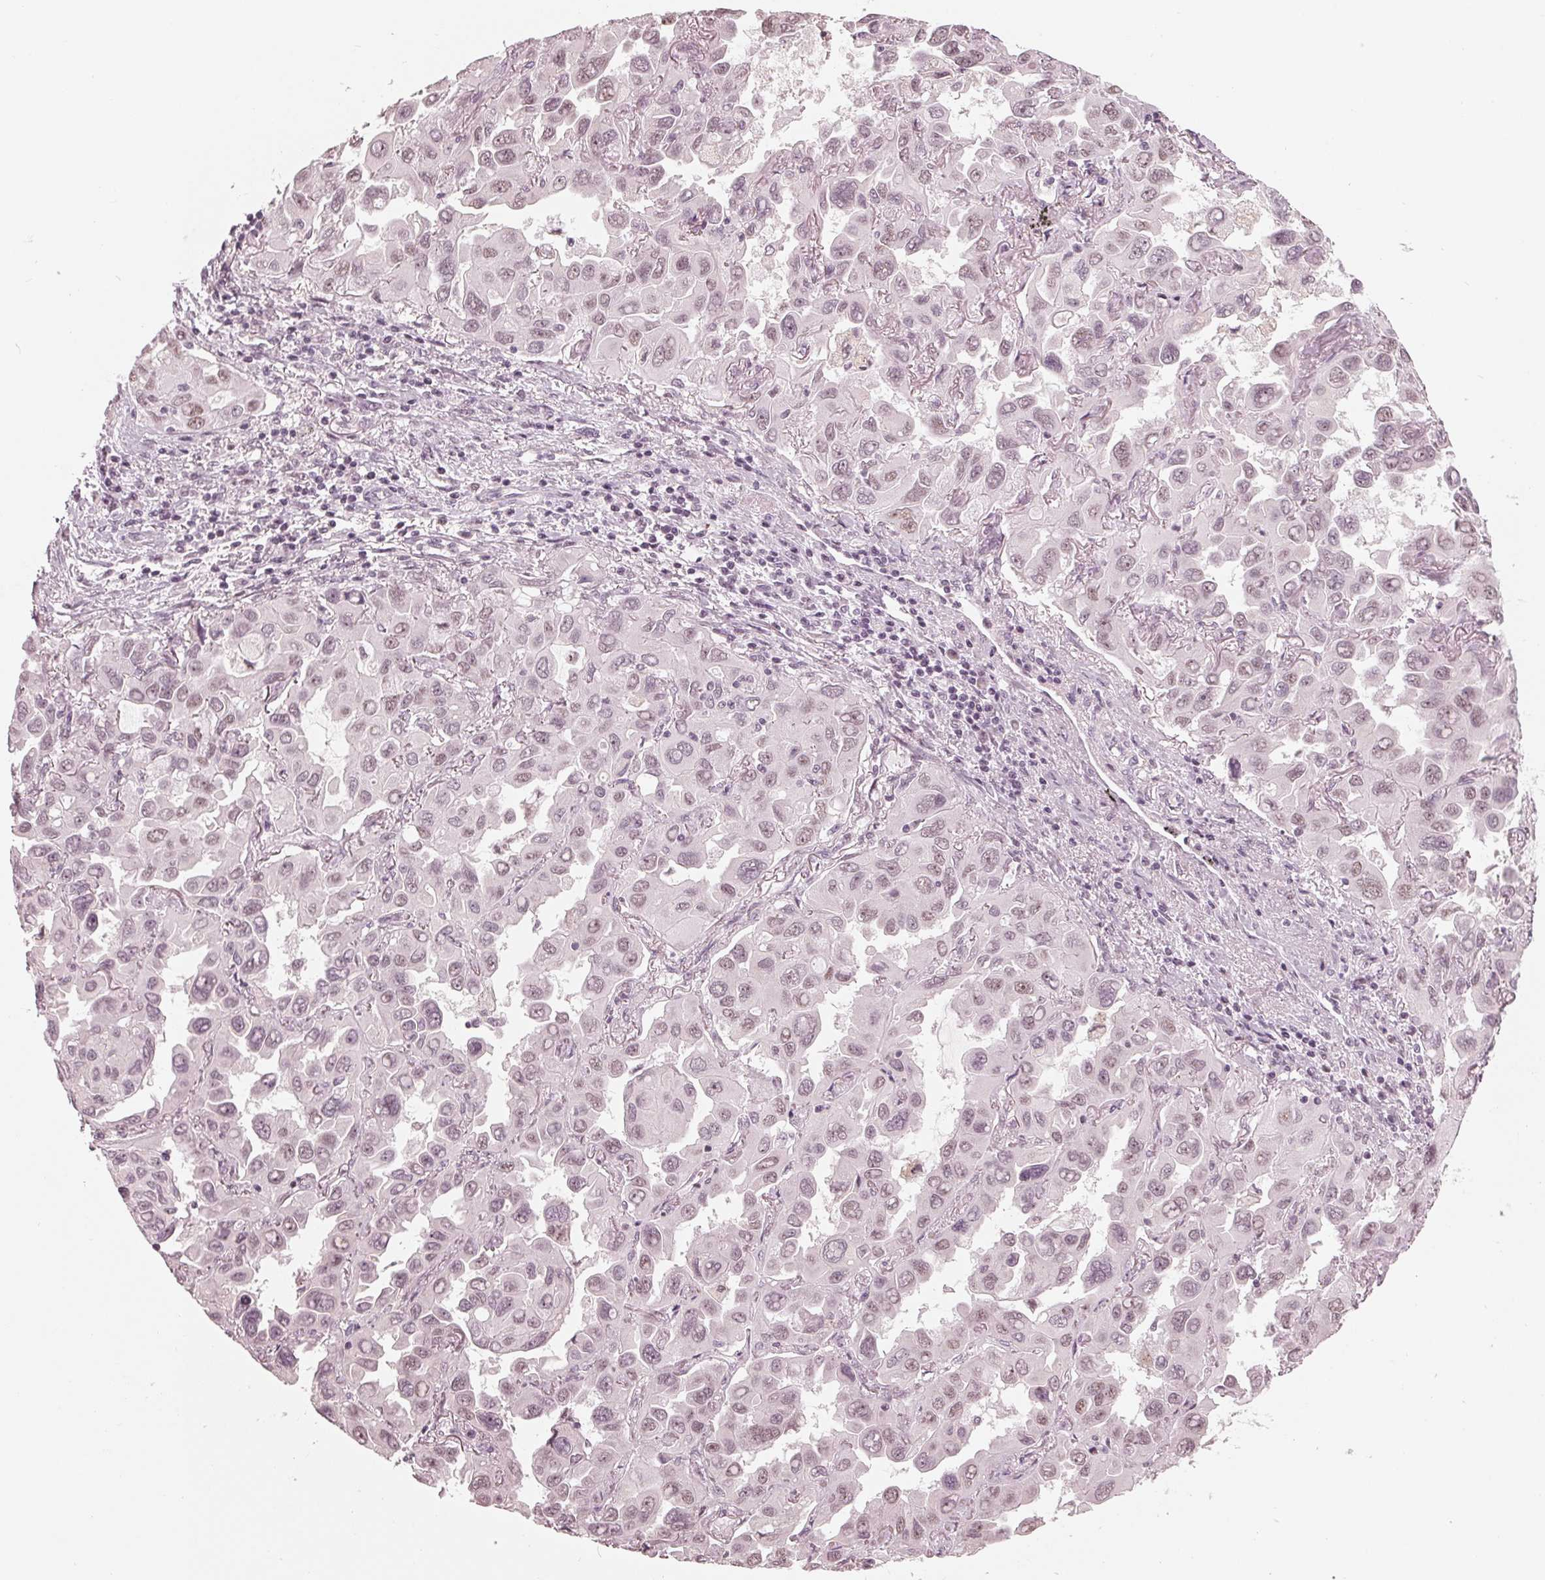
{"staining": {"intensity": "weak", "quantity": "<25%", "location": "nuclear"}, "tissue": "lung cancer", "cell_type": "Tumor cells", "image_type": "cancer", "snomed": [{"axis": "morphology", "description": "Adenocarcinoma, NOS"}, {"axis": "topography", "description": "Lung"}], "caption": "Immunohistochemical staining of human lung cancer exhibits no significant expression in tumor cells.", "gene": "ADPRHL1", "patient": {"sex": "male", "age": 64}}